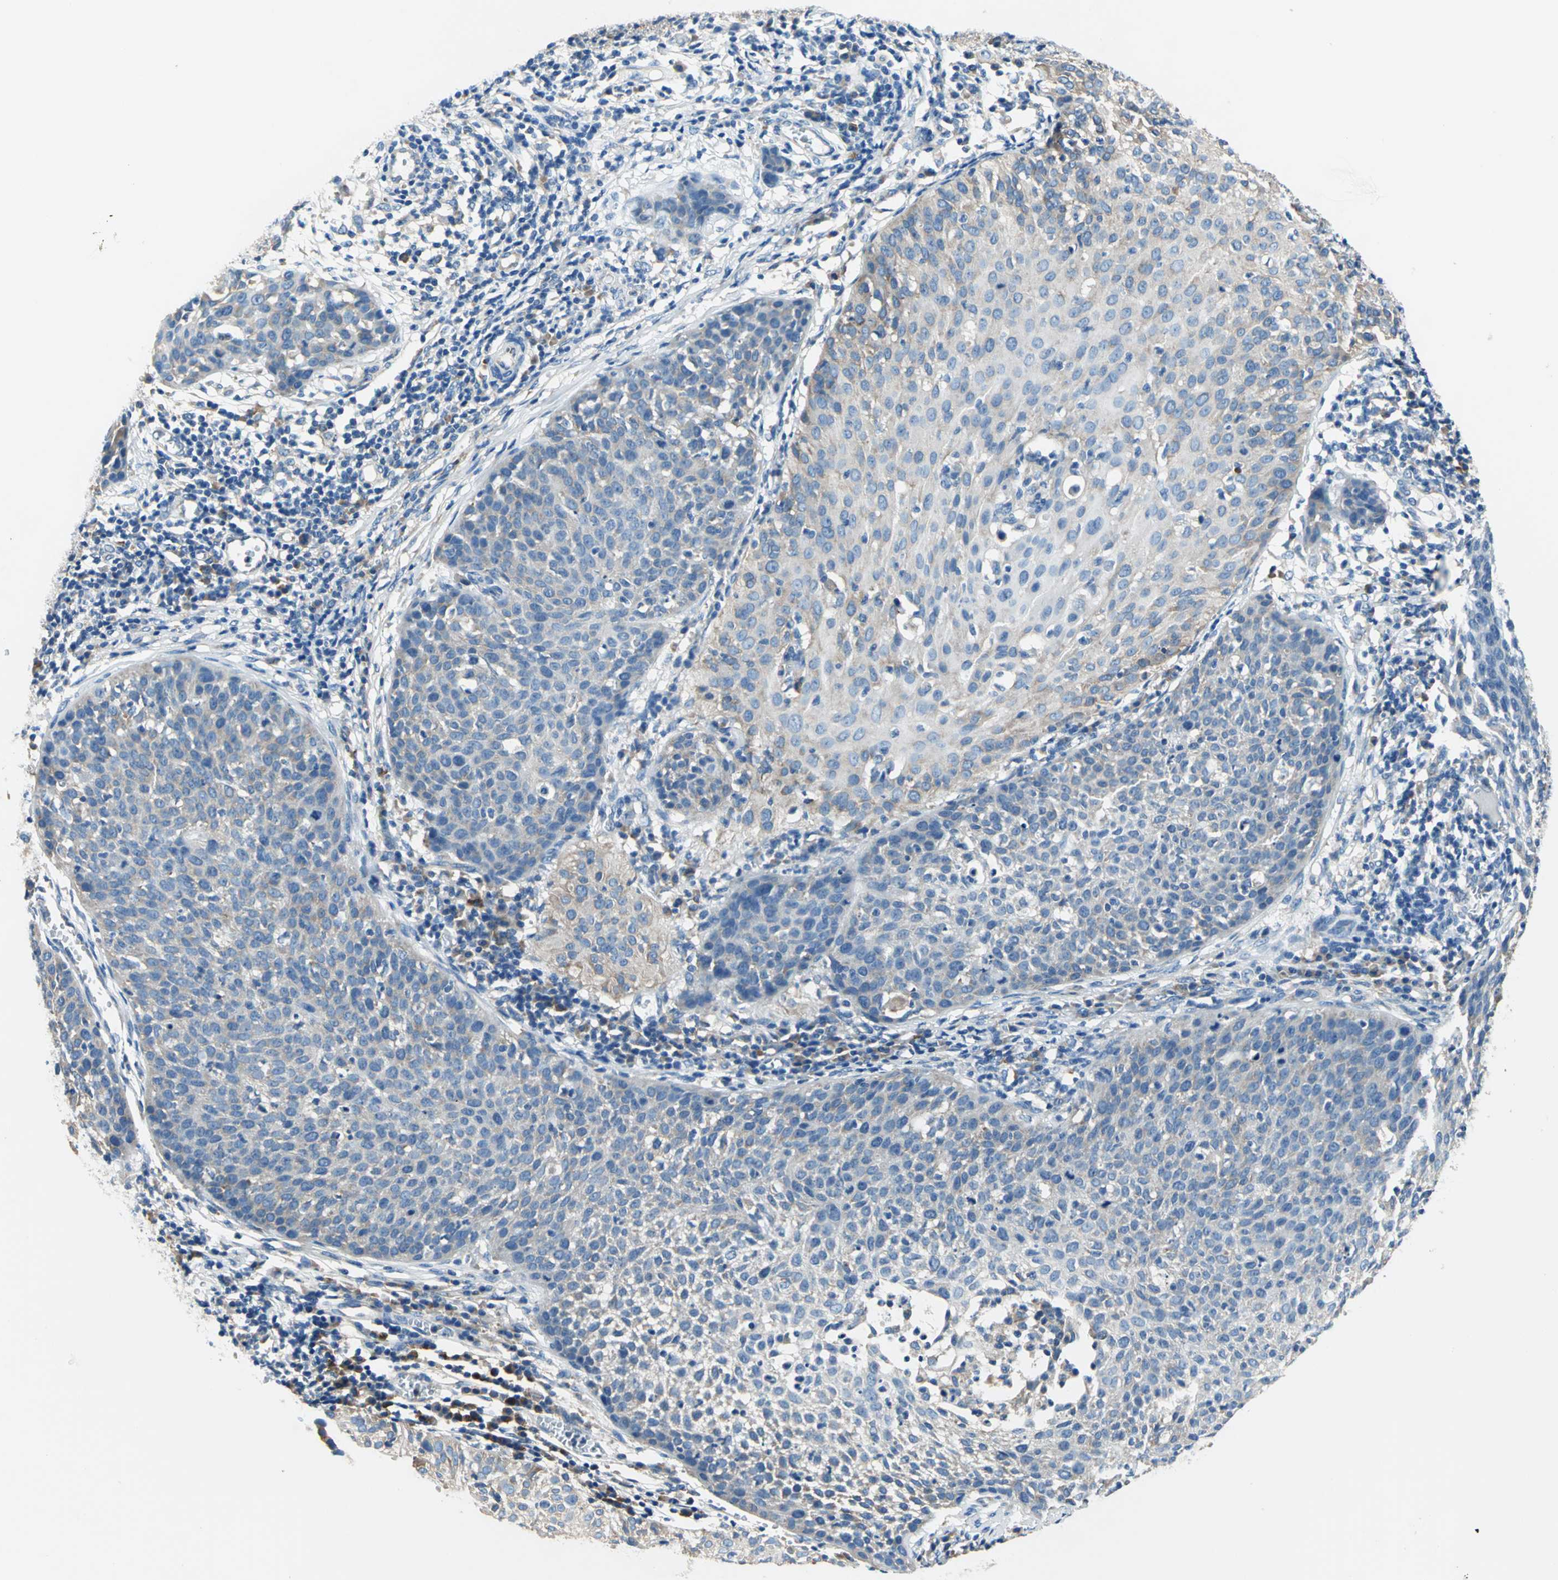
{"staining": {"intensity": "weak", "quantity": "25%-75%", "location": "cytoplasmic/membranous"}, "tissue": "cervical cancer", "cell_type": "Tumor cells", "image_type": "cancer", "snomed": [{"axis": "morphology", "description": "Squamous cell carcinoma, NOS"}, {"axis": "topography", "description": "Cervix"}], "caption": "A high-resolution histopathology image shows immunohistochemistry staining of squamous cell carcinoma (cervical), which shows weak cytoplasmic/membranous expression in about 25%-75% of tumor cells.", "gene": "TRIM25", "patient": {"sex": "female", "age": 38}}